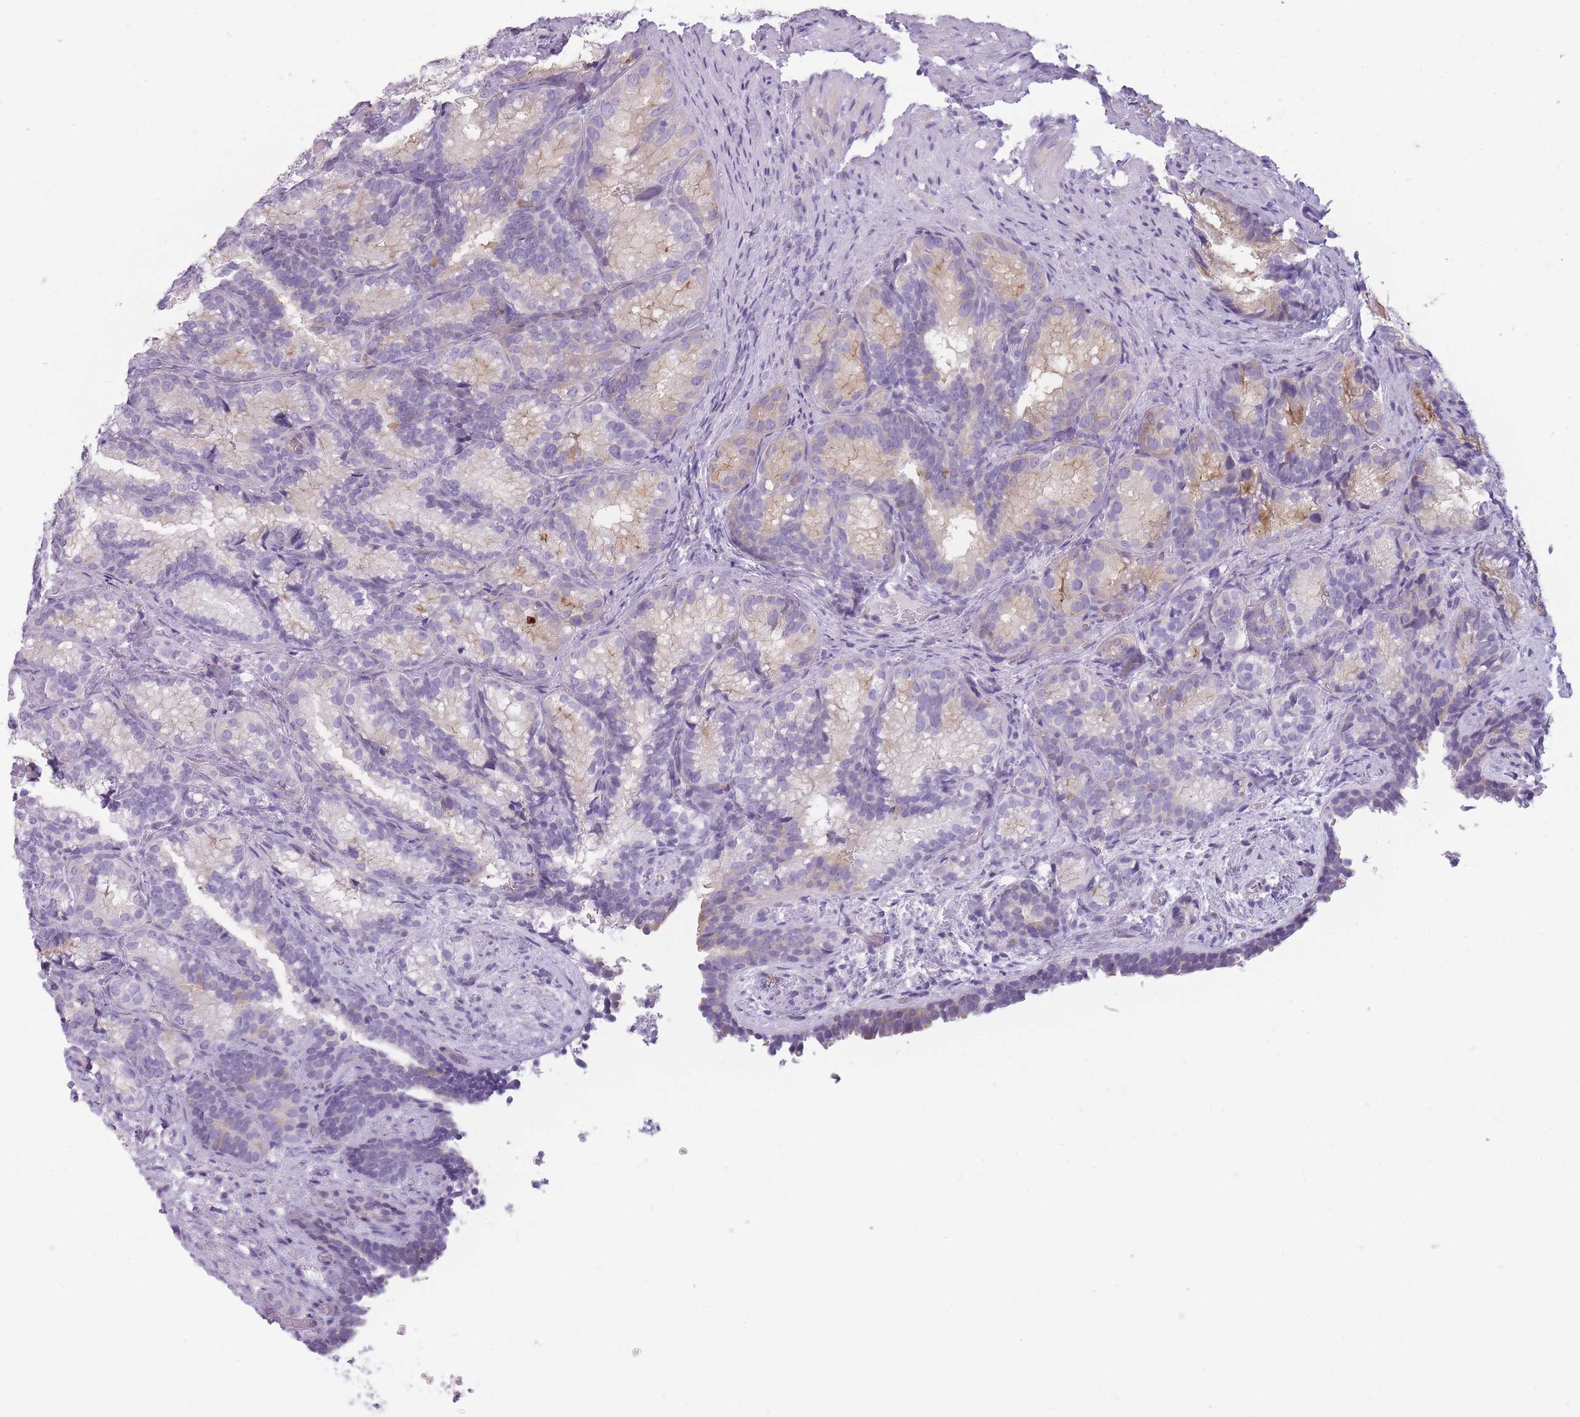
{"staining": {"intensity": "weak", "quantity": "<25%", "location": "cytoplasmic/membranous"}, "tissue": "seminal vesicle", "cell_type": "Glandular cells", "image_type": "normal", "snomed": [{"axis": "morphology", "description": "Normal tissue, NOS"}, {"axis": "topography", "description": "Seminal veicle"}], "caption": "Micrograph shows no significant protein staining in glandular cells of benign seminal vesicle. The staining was performed using DAB (3,3'-diaminobenzidine) to visualize the protein expression in brown, while the nuclei were stained in blue with hematoxylin (Magnification: 20x).", "gene": "GGT1", "patient": {"sex": "male", "age": 58}}